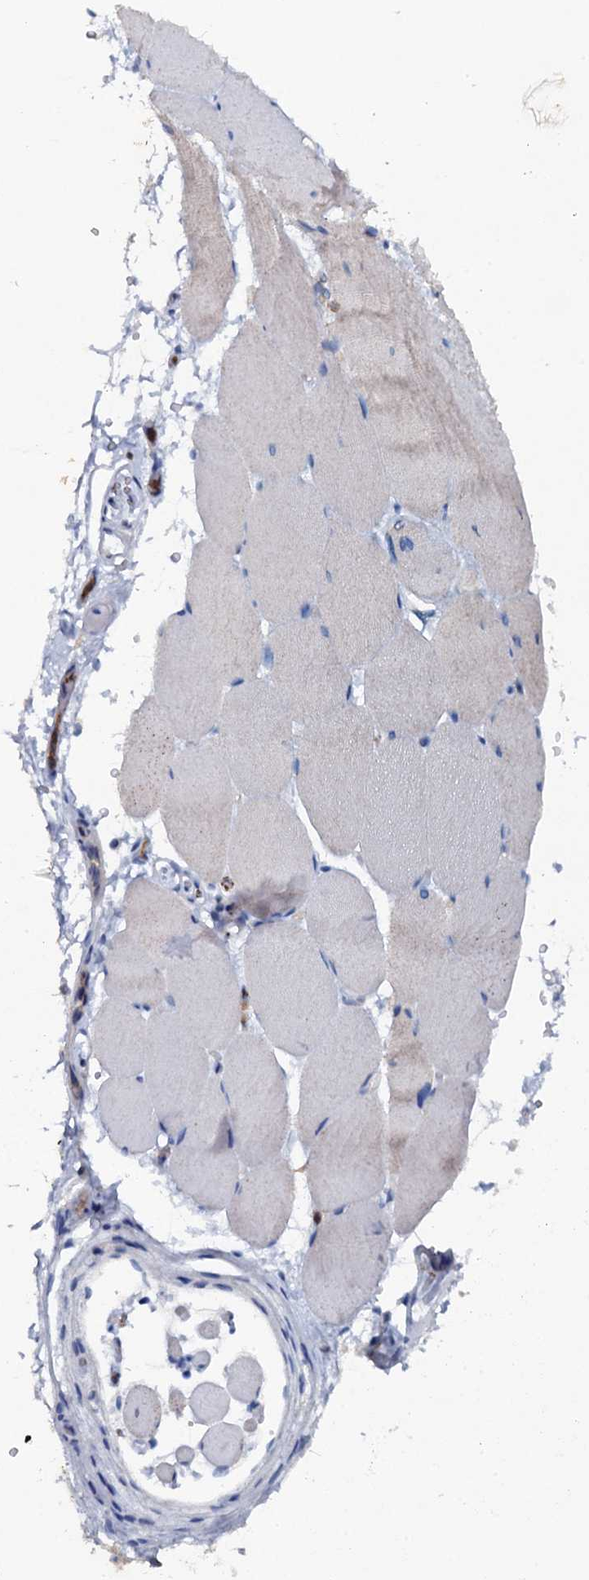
{"staining": {"intensity": "weak", "quantity": "<25%", "location": "cytoplasmic/membranous"}, "tissue": "skeletal muscle", "cell_type": "Myocytes", "image_type": "normal", "snomed": [{"axis": "morphology", "description": "Normal tissue, NOS"}, {"axis": "topography", "description": "Skeletal muscle"}, {"axis": "topography", "description": "Parathyroid gland"}], "caption": "Immunohistochemistry of benign human skeletal muscle displays no expression in myocytes.", "gene": "MS4A4E", "patient": {"sex": "female", "age": 37}}